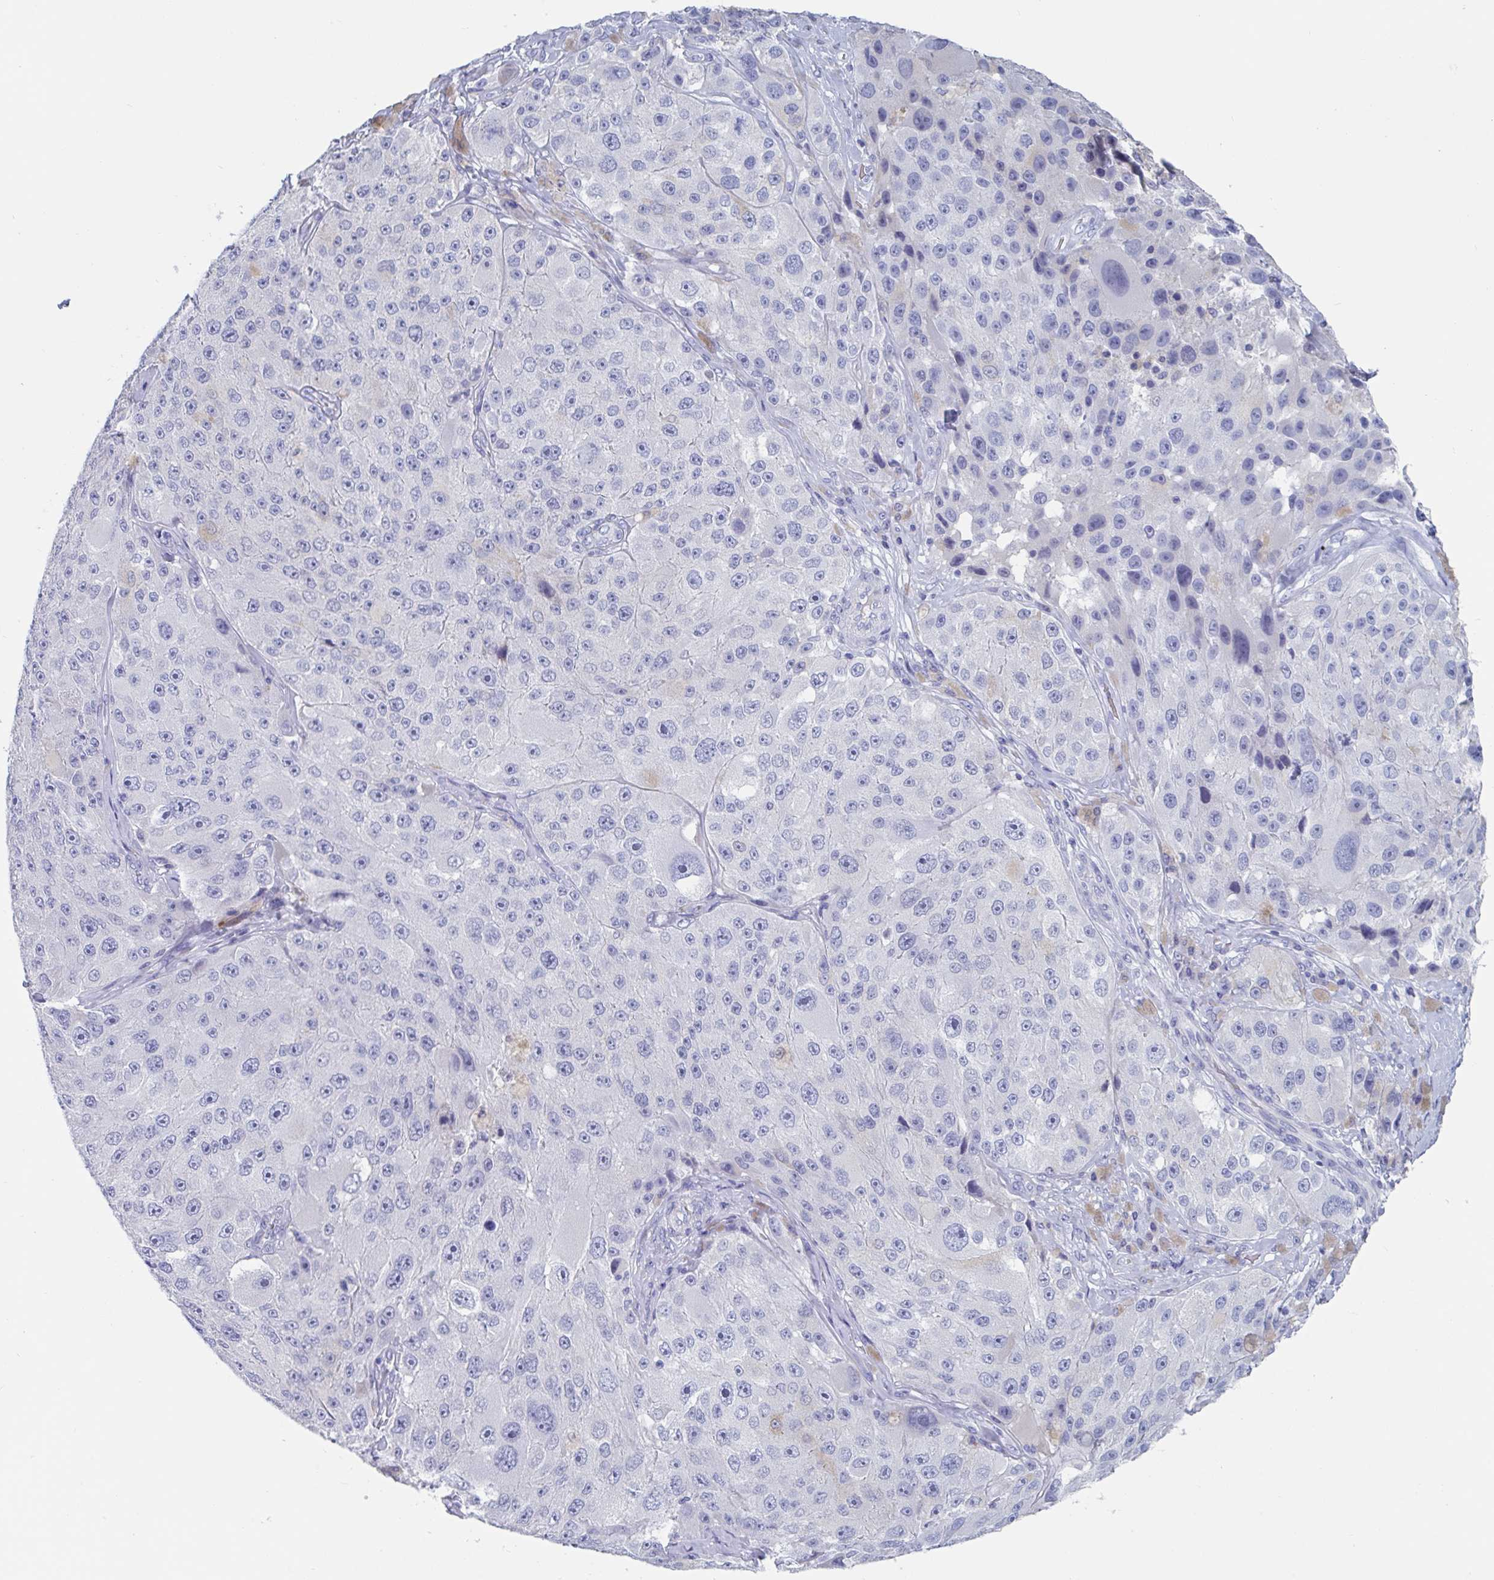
{"staining": {"intensity": "negative", "quantity": "none", "location": "none"}, "tissue": "melanoma", "cell_type": "Tumor cells", "image_type": "cancer", "snomed": [{"axis": "morphology", "description": "Malignant melanoma, Metastatic site"}, {"axis": "topography", "description": "Lymph node"}], "caption": "An immunohistochemistry (IHC) photomicrograph of malignant melanoma (metastatic site) is shown. There is no staining in tumor cells of malignant melanoma (metastatic site).", "gene": "DPEP3", "patient": {"sex": "male", "age": 62}}